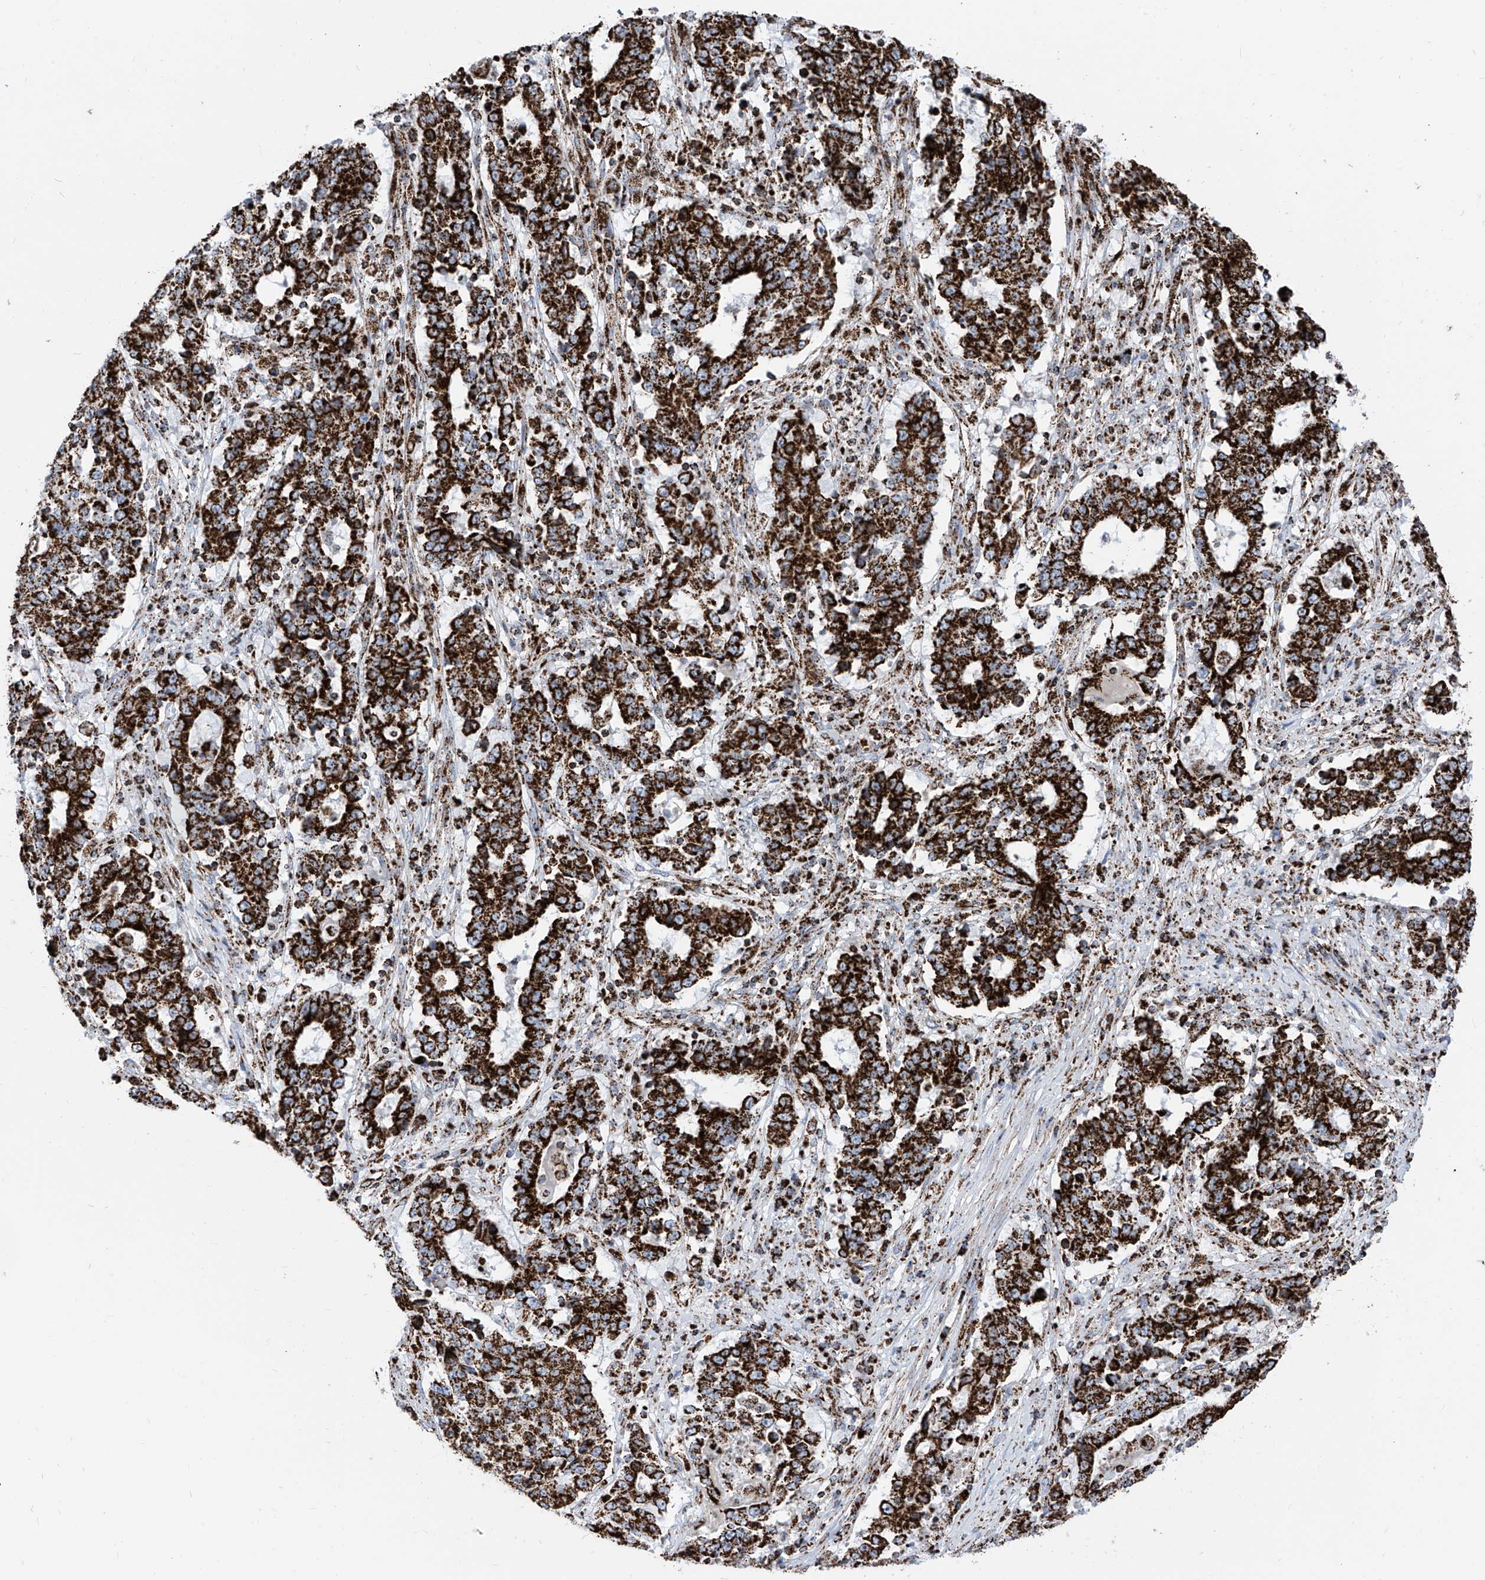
{"staining": {"intensity": "strong", "quantity": ">75%", "location": "cytoplasmic/membranous"}, "tissue": "stomach cancer", "cell_type": "Tumor cells", "image_type": "cancer", "snomed": [{"axis": "morphology", "description": "Adenocarcinoma, NOS"}, {"axis": "topography", "description": "Stomach"}], "caption": "Human adenocarcinoma (stomach) stained with a brown dye shows strong cytoplasmic/membranous positive staining in approximately >75% of tumor cells.", "gene": "COX5B", "patient": {"sex": "male", "age": 59}}